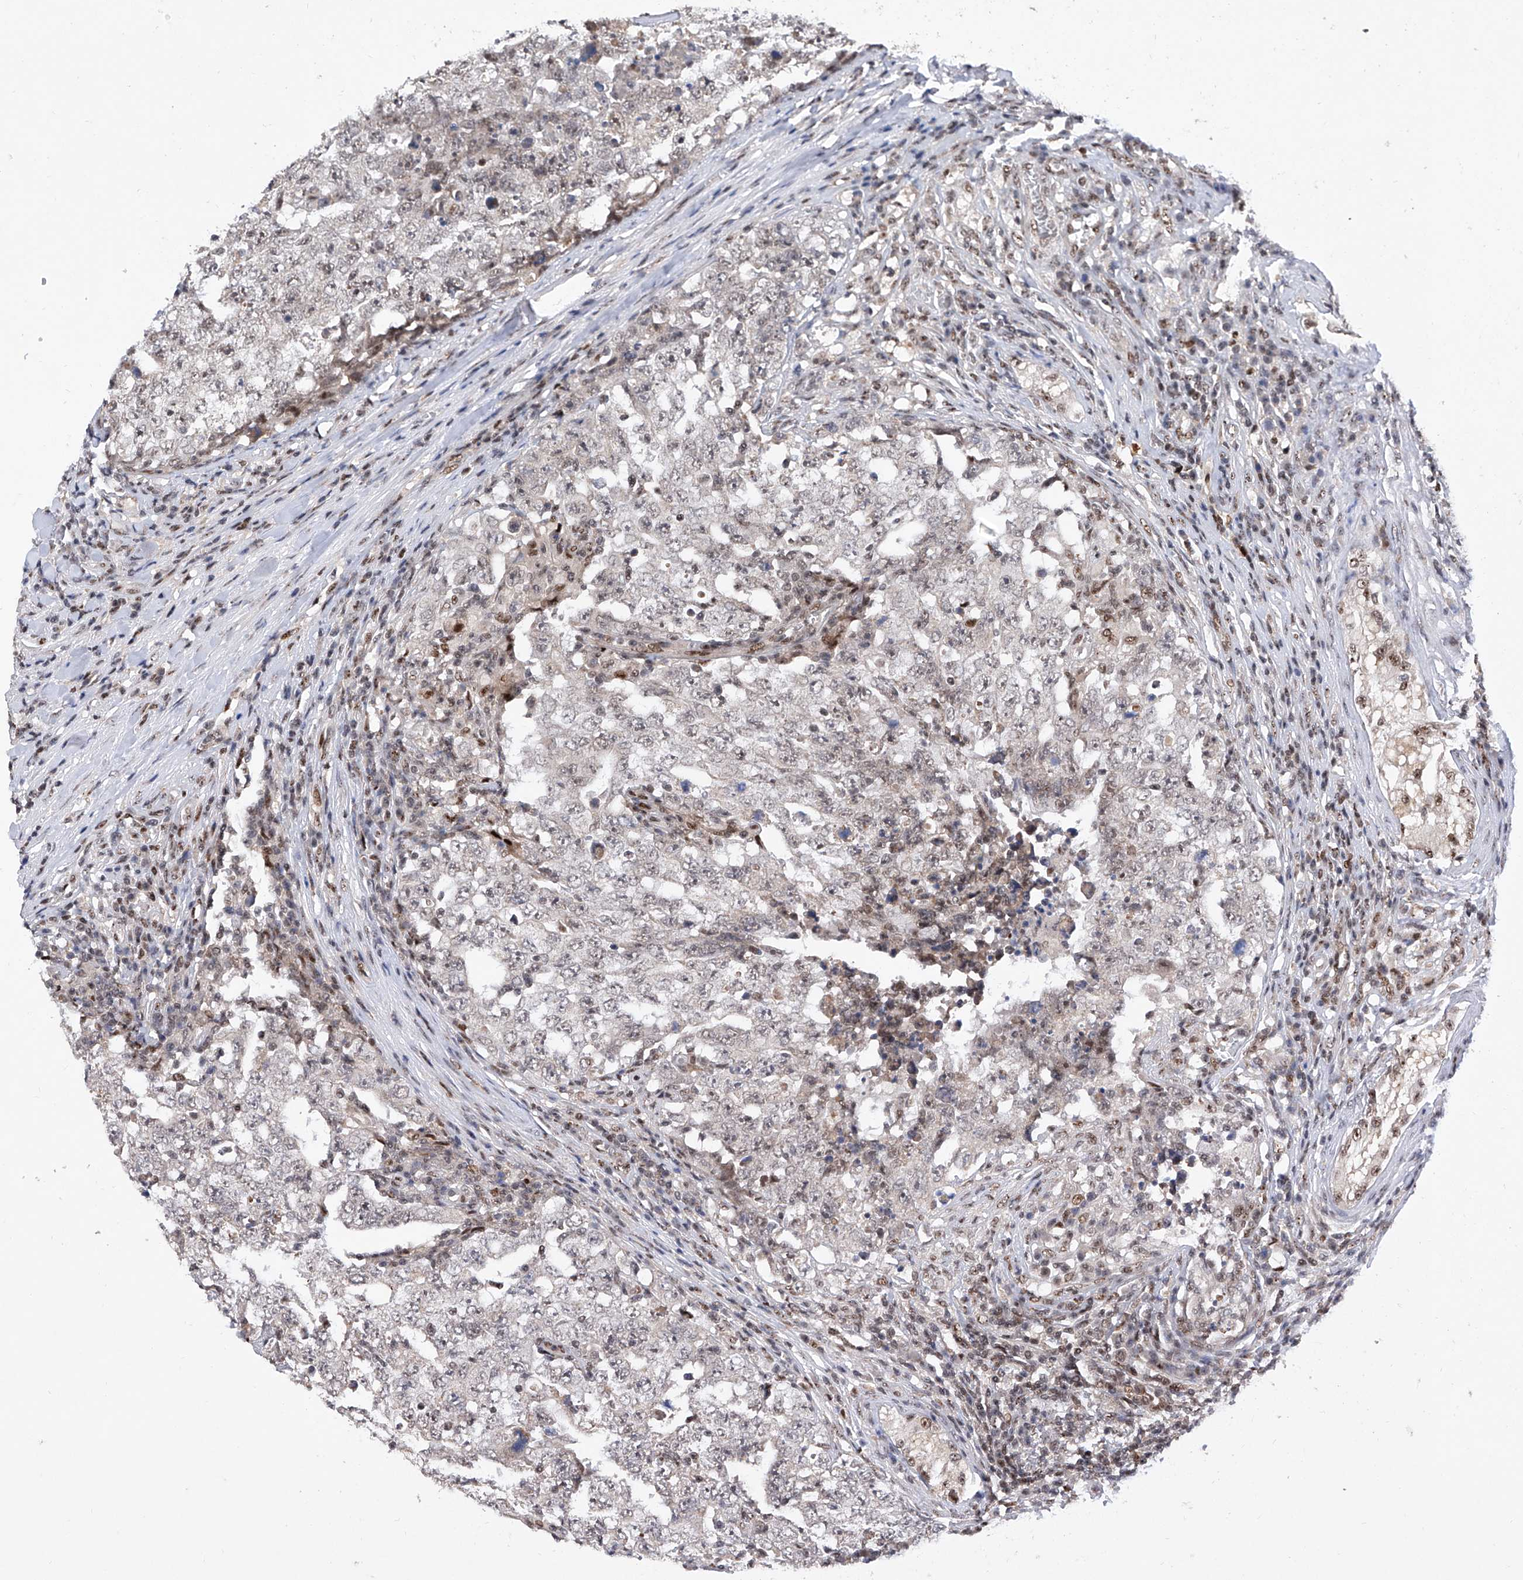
{"staining": {"intensity": "weak", "quantity": "<25%", "location": "nuclear"}, "tissue": "testis cancer", "cell_type": "Tumor cells", "image_type": "cancer", "snomed": [{"axis": "morphology", "description": "Carcinoma, Embryonal, NOS"}, {"axis": "topography", "description": "Testis"}], "caption": "Immunohistochemistry micrograph of testis embryonal carcinoma stained for a protein (brown), which exhibits no positivity in tumor cells. The staining was performed using DAB to visualize the protein expression in brown, while the nuclei were stained in blue with hematoxylin (Magnification: 20x).", "gene": "RAD54L", "patient": {"sex": "male", "age": 26}}